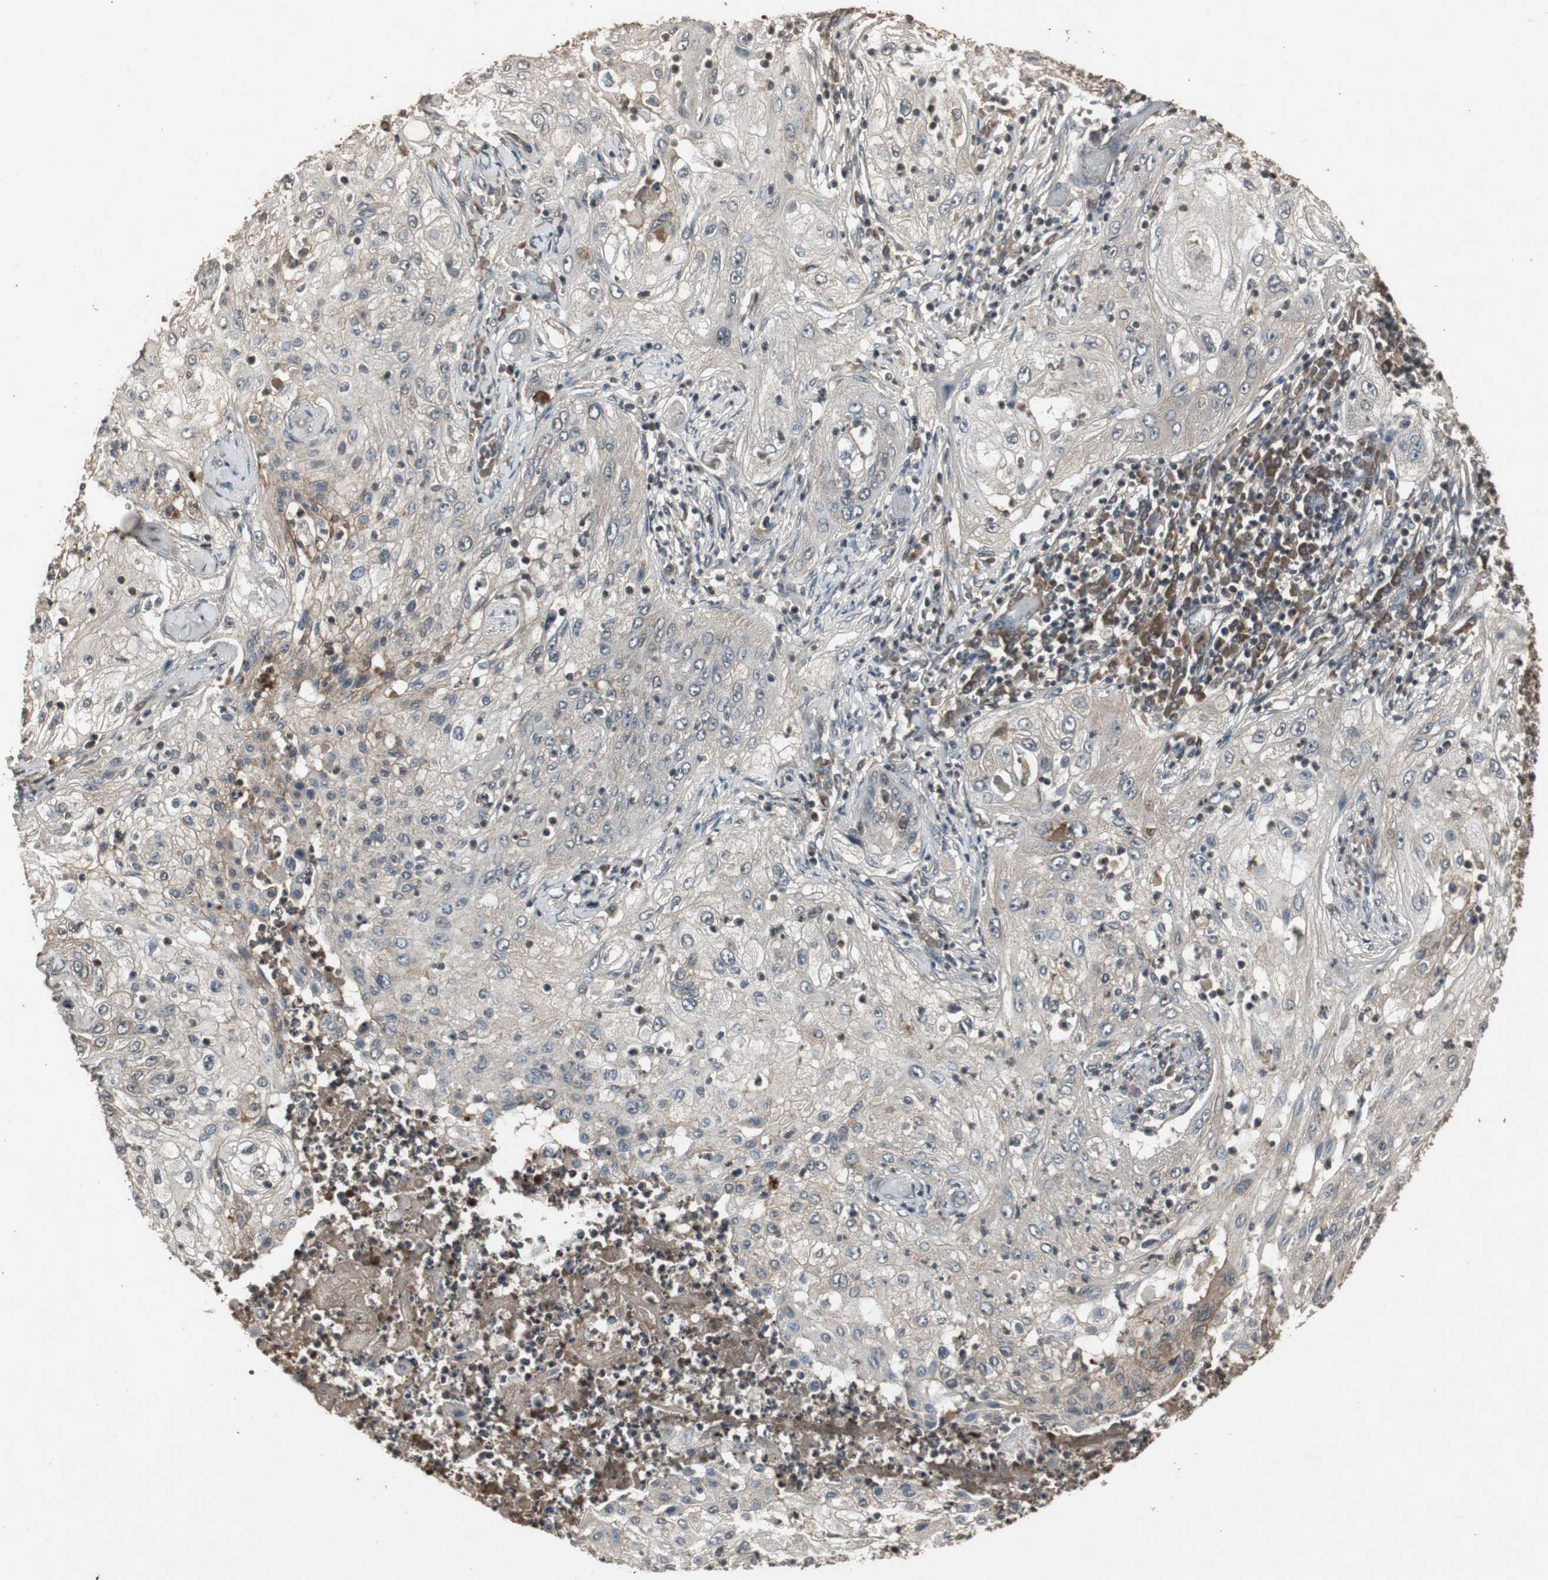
{"staining": {"intensity": "weak", "quantity": "25%-75%", "location": "cytoplasmic/membranous"}, "tissue": "lung cancer", "cell_type": "Tumor cells", "image_type": "cancer", "snomed": [{"axis": "morphology", "description": "Inflammation, NOS"}, {"axis": "morphology", "description": "Squamous cell carcinoma, NOS"}, {"axis": "topography", "description": "Lymph node"}, {"axis": "topography", "description": "Soft tissue"}, {"axis": "topography", "description": "Lung"}], "caption": "IHC (DAB) staining of lung cancer (squamous cell carcinoma) displays weak cytoplasmic/membranous protein positivity in approximately 25%-75% of tumor cells. (Stains: DAB (3,3'-diaminobenzidine) in brown, nuclei in blue, Microscopy: brightfield microscopy at high magnification).", "gene": "EMX1", "patient": {"sex": "male", "age": 66}}